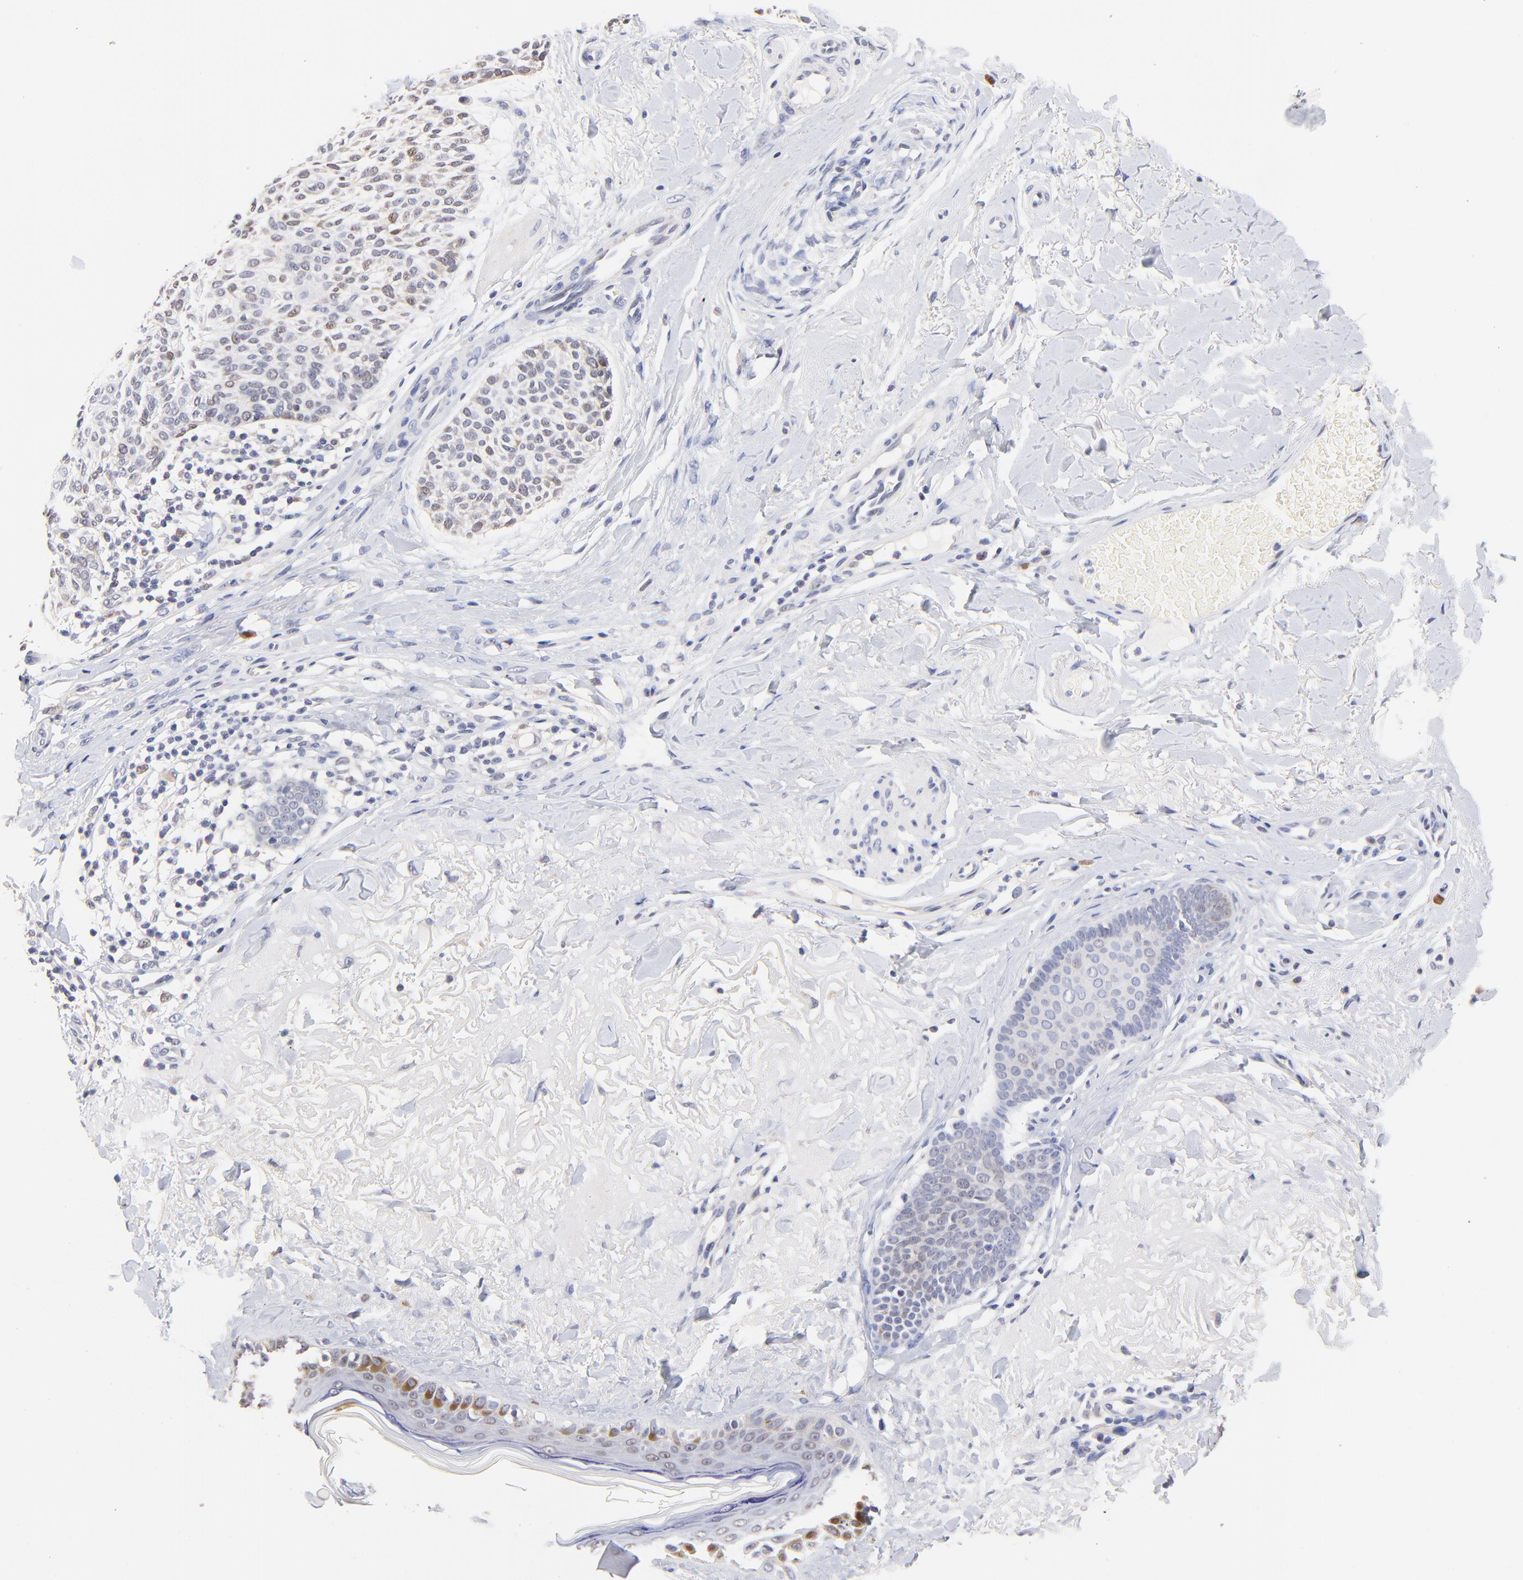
{"staining": {"intensity": "weak", "quantity": "<25%", "location": "nuclear"}, "tissue": "skin cancer", "cell_type": "Tumor cells", "image_type": "cancer", "snomed": [{"axis": "morphology", "description": "Normal tissue, NOS"}, {"axis": "morphology", "description": "Basal cell carcinoma"}, {"axis": "topography", "description": "Skin"}], "caption": "A high-resolution photomicrograph shows IHC staining of basal cell carcinoma (skin), which shows no significant expression in tumor cells.", "gene": "ZNF155", "patient": {"sex": "female", "age": 70}}